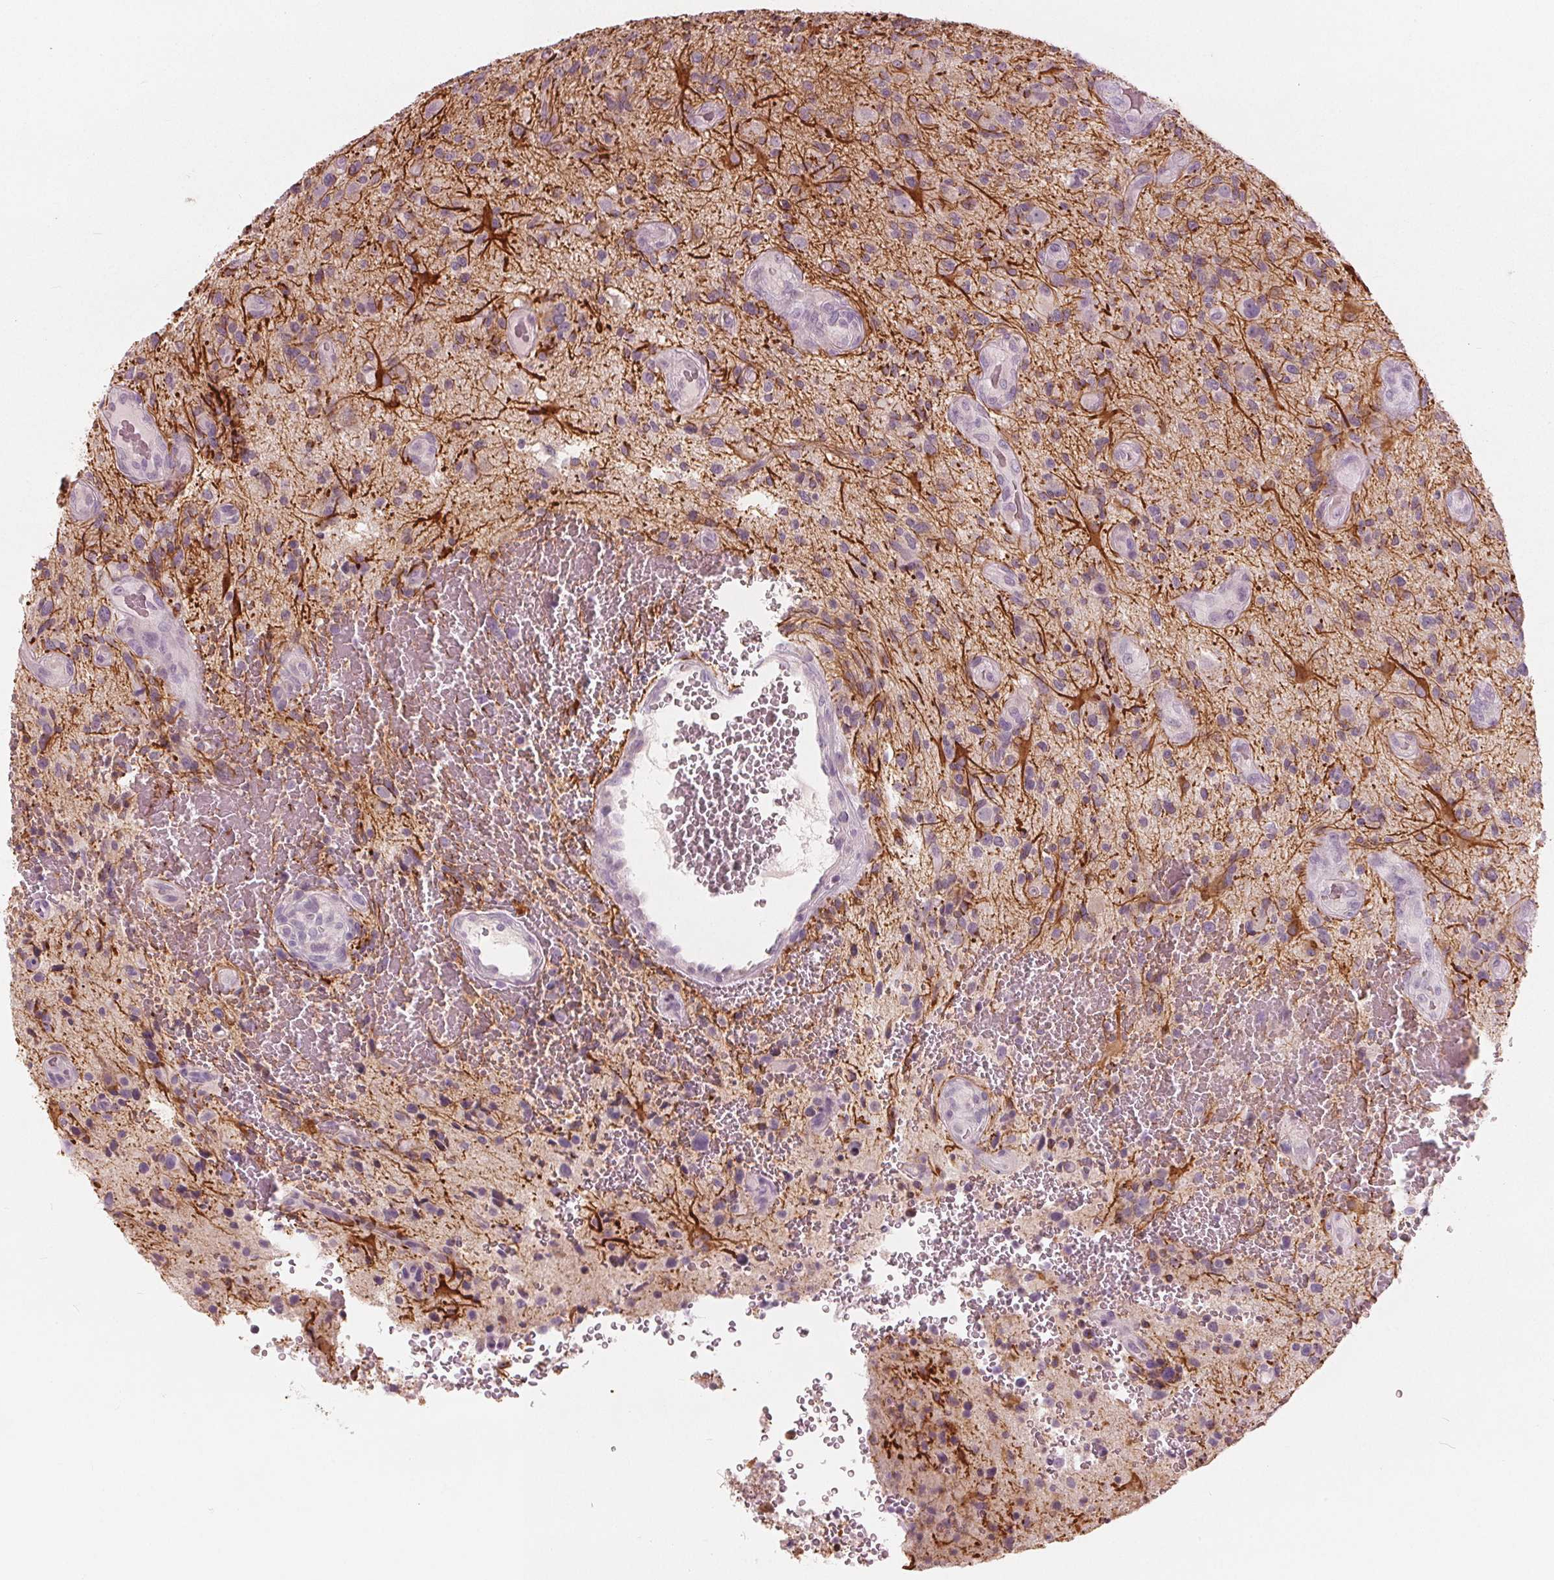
{"staining": {"intensity": "moderate", "quantity": "<25%", "location": "cytoplasmic/membranous"}, "tissue": "glioma", "cell_type": "Tumor cells", "image_type": "cancer", "snomed": [{"axis": "morphology", "description": "Glioma, malignant, High grade"}, {"axis": "topography", "description": "Brain"}], "caption": "Human malignant glioma (high-grade) stained with a protein marker demonstrates moderate staining in tumor cells.", "gene": "BRSK1", "patient": {"sex": "male", "age": 47}}